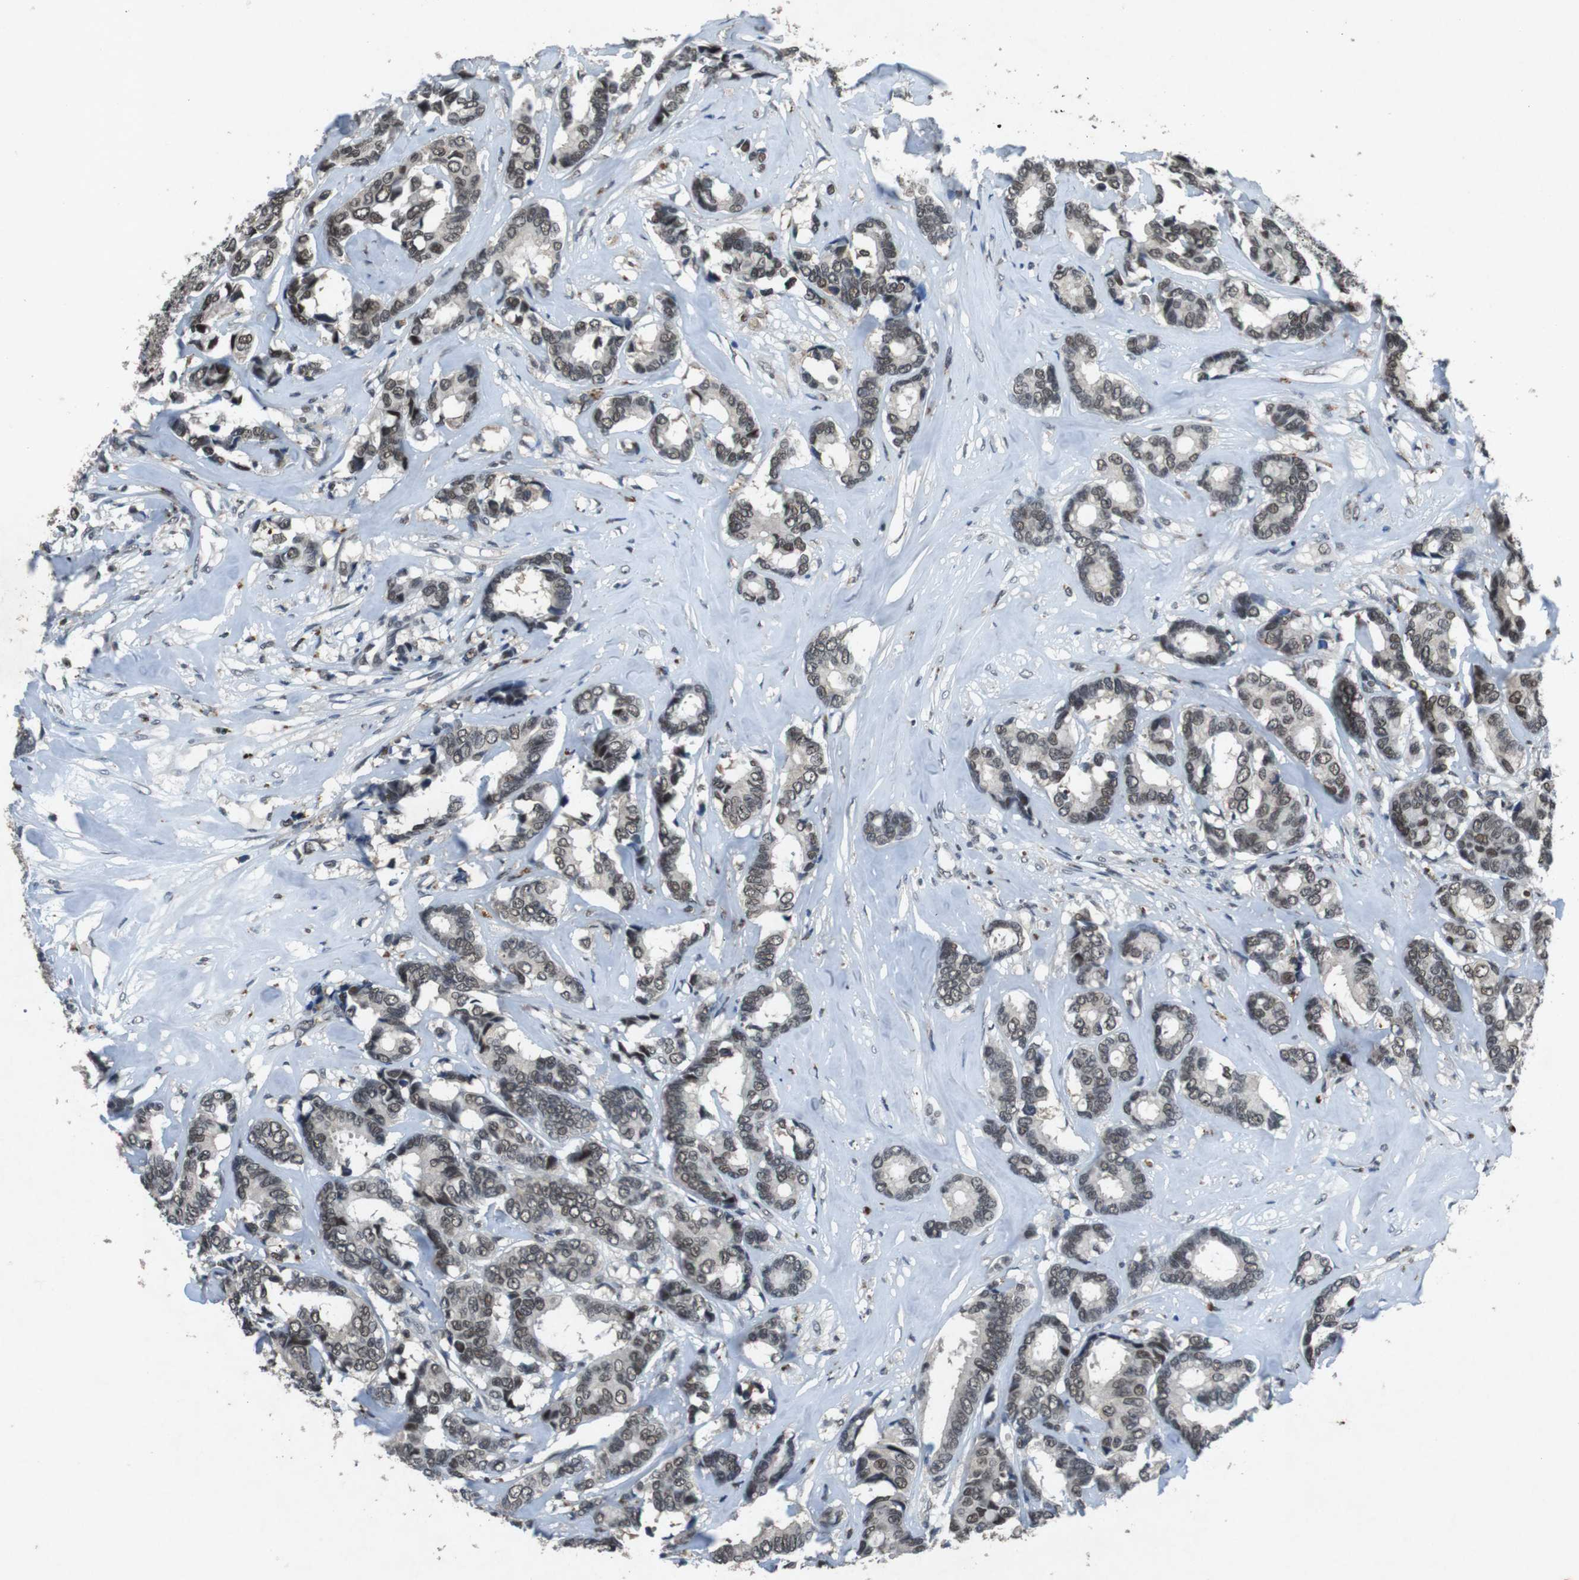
{"staining": {"intensity": "weak", "quantity": ">75%", "location": "nuclear"}, "tissue": "breast cancer", "cell_type": "Tumor cells", "image_type": "cancer", "snomed": [{"axis": "morphology", "description": "Duct carcinoma"}, {"axis": "topography", "description": "Breast"}], "caption": "High-magnification brightfield microscopy of infiltrating ductal carcinoma (breast) stained with DAB (brown) and counterstained with hematoxylin (blue). tumor cells exhibit weak nuclear staining is seen in about>75% of cells. (Stains: DAB in brown, nuclei in blue, Microscopy: brightfield microscopy at high magnification).", "gene": "USP7", "patient": {"sex": "female", "age": 87}}